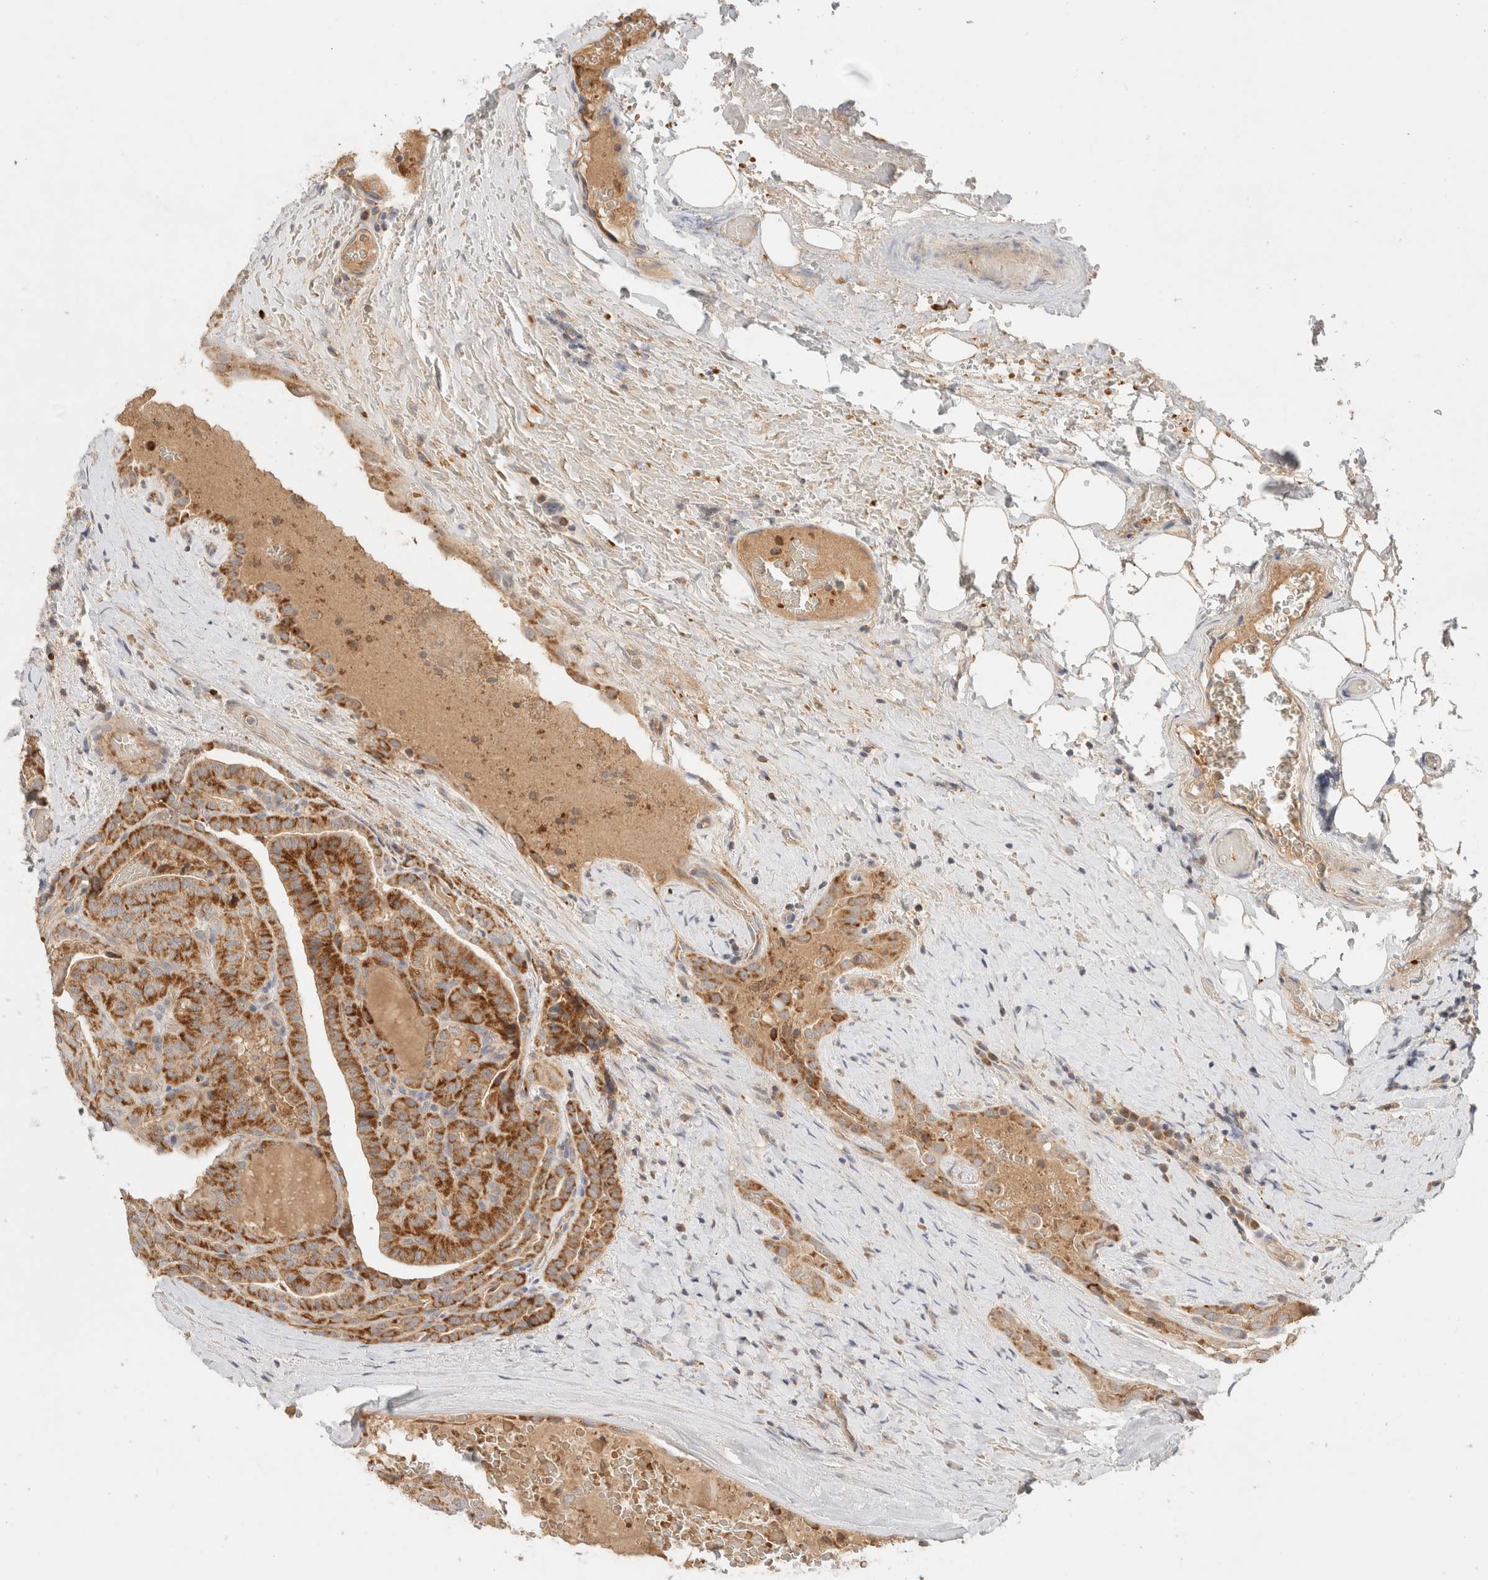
{"staining": {"intensity": "moderate", "quantity": ">75%", "location": "cytoplasmic/membranous"}, "tissue": "thyroid cancer", "cell_type": "Tumor cells", "image_type": "cancer", "snomed": [{"axis": "morphology", "description": "Papillary adenocarcinoma, NOS"}, {"axis": "topography", "description": "Thyroid gland"}], "caption": "DAB immunohistochemical staining of human thyroid papillary adenocarcinoma reveals moderate cytoplasmic/membranous protein staining in approximately >75% of tumor cells.", "gene": "MRM3", "patient": {"sex": "male", "age": 77}}